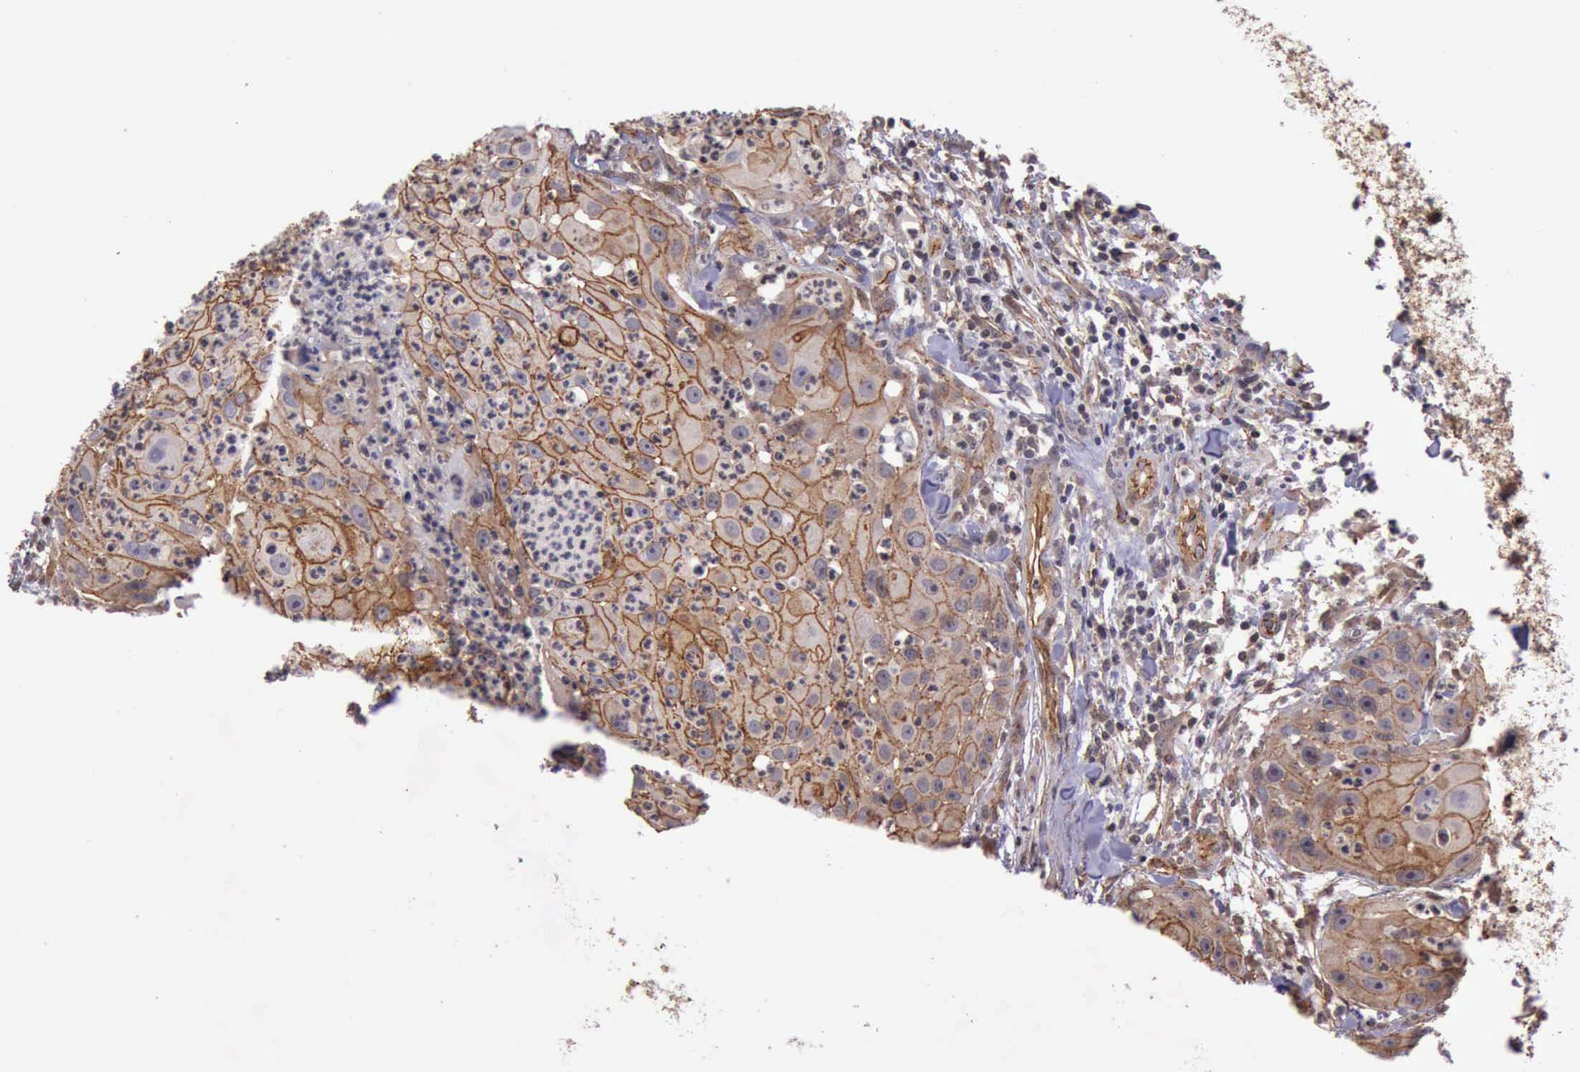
{"staining": {"intensity": "moderate", "quantity": ">75%", "location": "cytoplasmic/membranous"}, "tissue": "head and neck cancer", "cell_type": "Tumor cells", "image_type": "cancer", "snomed": [{"axis": "morphology", "description": "Squamous cell carcinoma, NOS"}, {"axis": "topography", "description": "Head-Neck"}], "caption": "Protein staining displays moderate cytoplasmic/membranous staining in about >75% of tumor cells in squamous cell carcinoma (head and neck).", "gene": "CTNNB1", "patient": {"sex": "male", "age": 64}}